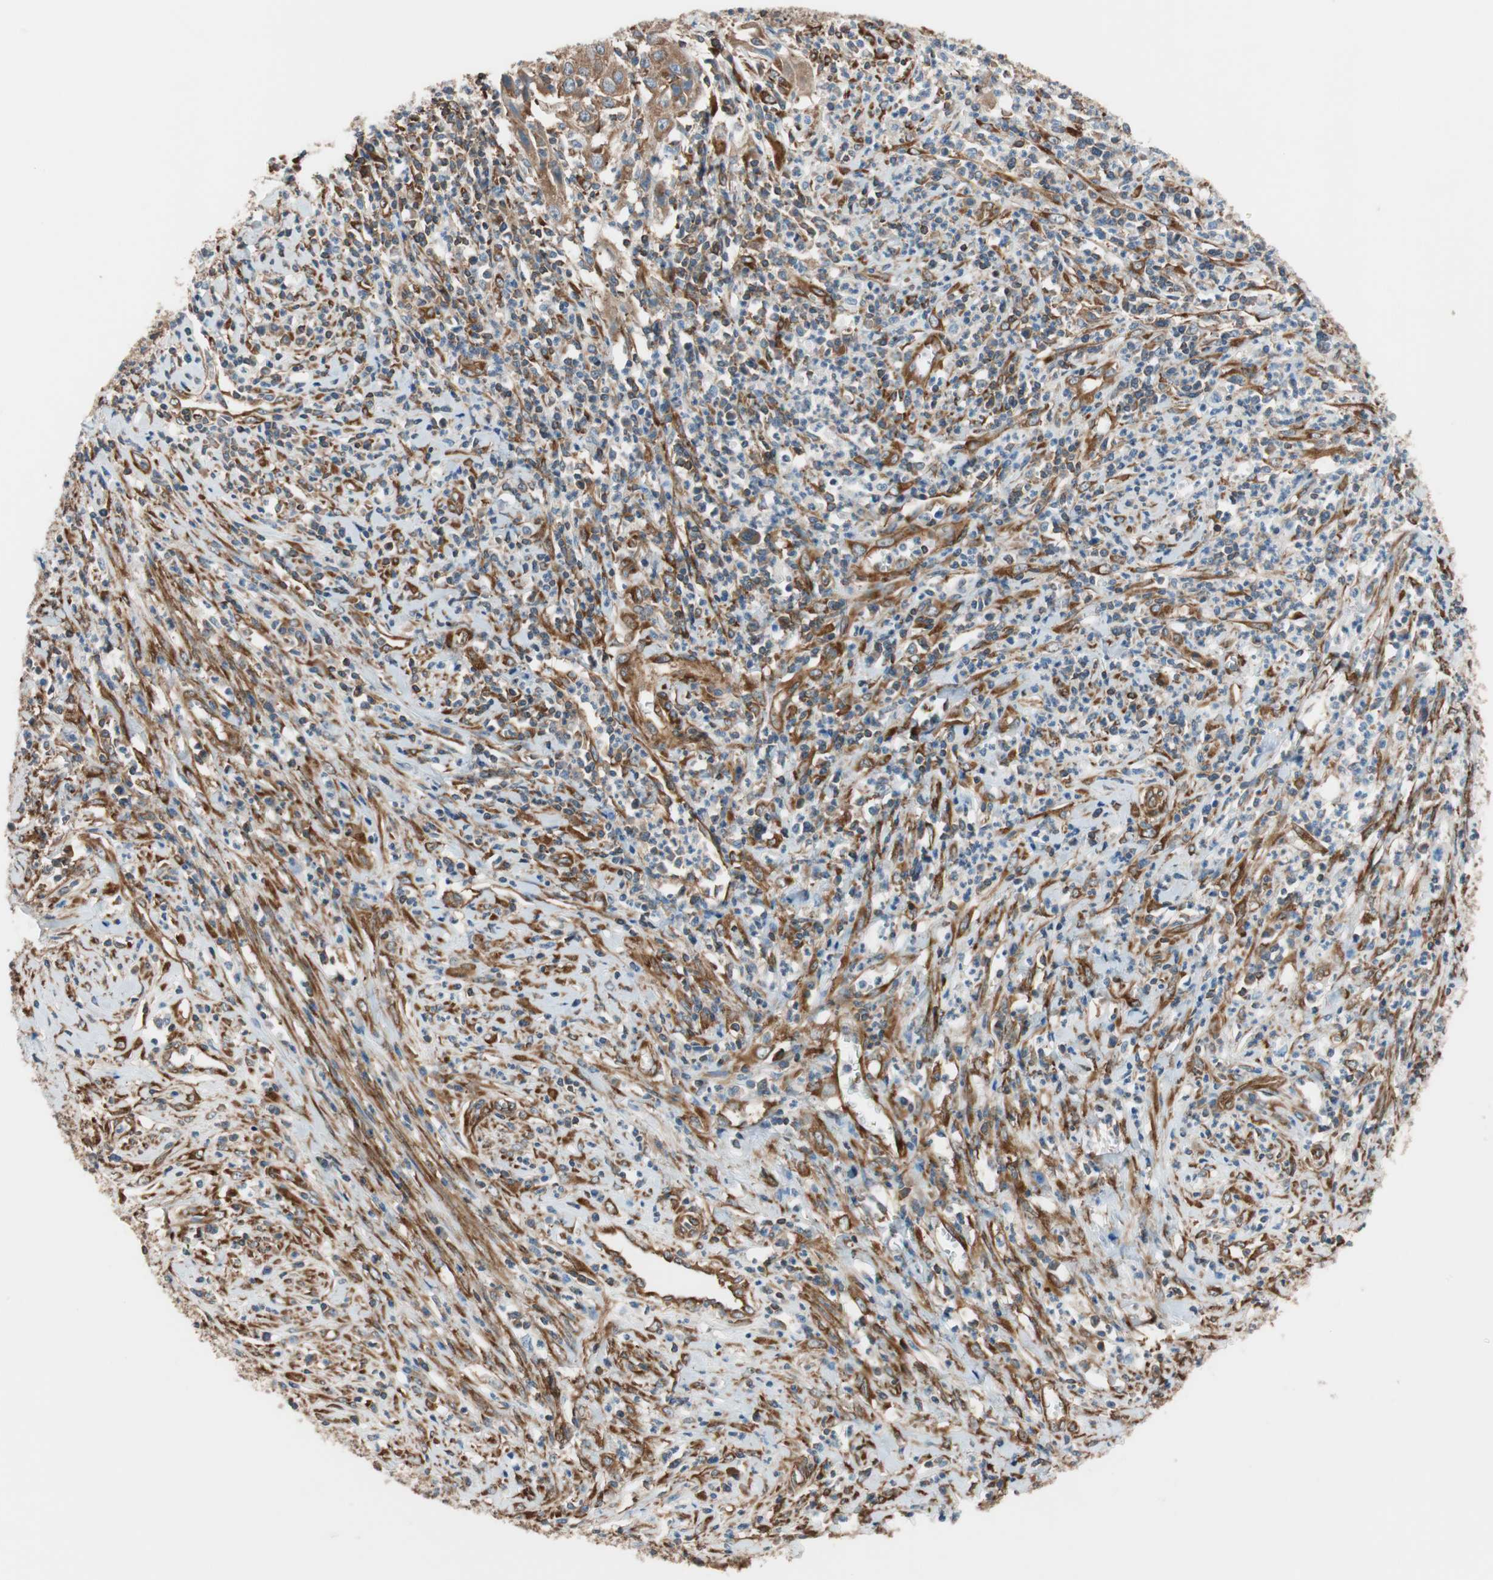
{"staining": {"intensity": "moderate", "quantity": ">75%", "location": "cytoplasmic/membranous"}, "tissue": "cervical cancer", "cell_type": "Tumor cells", "image_type": "cancer", "snomed": [{"axis": "morphology", "description": "Squamous cell carcinoma, NOS"}, {"axis": "topography", "description": "Cervix"}], "caption": "Moderate cytoplasmic/membranous expression for a protein is seen in about >75% of tumor cells of cervical squamous cell carcinoma using IHC.", "gene": "WASL", "patient": {"sex": "female", "age": 32}}